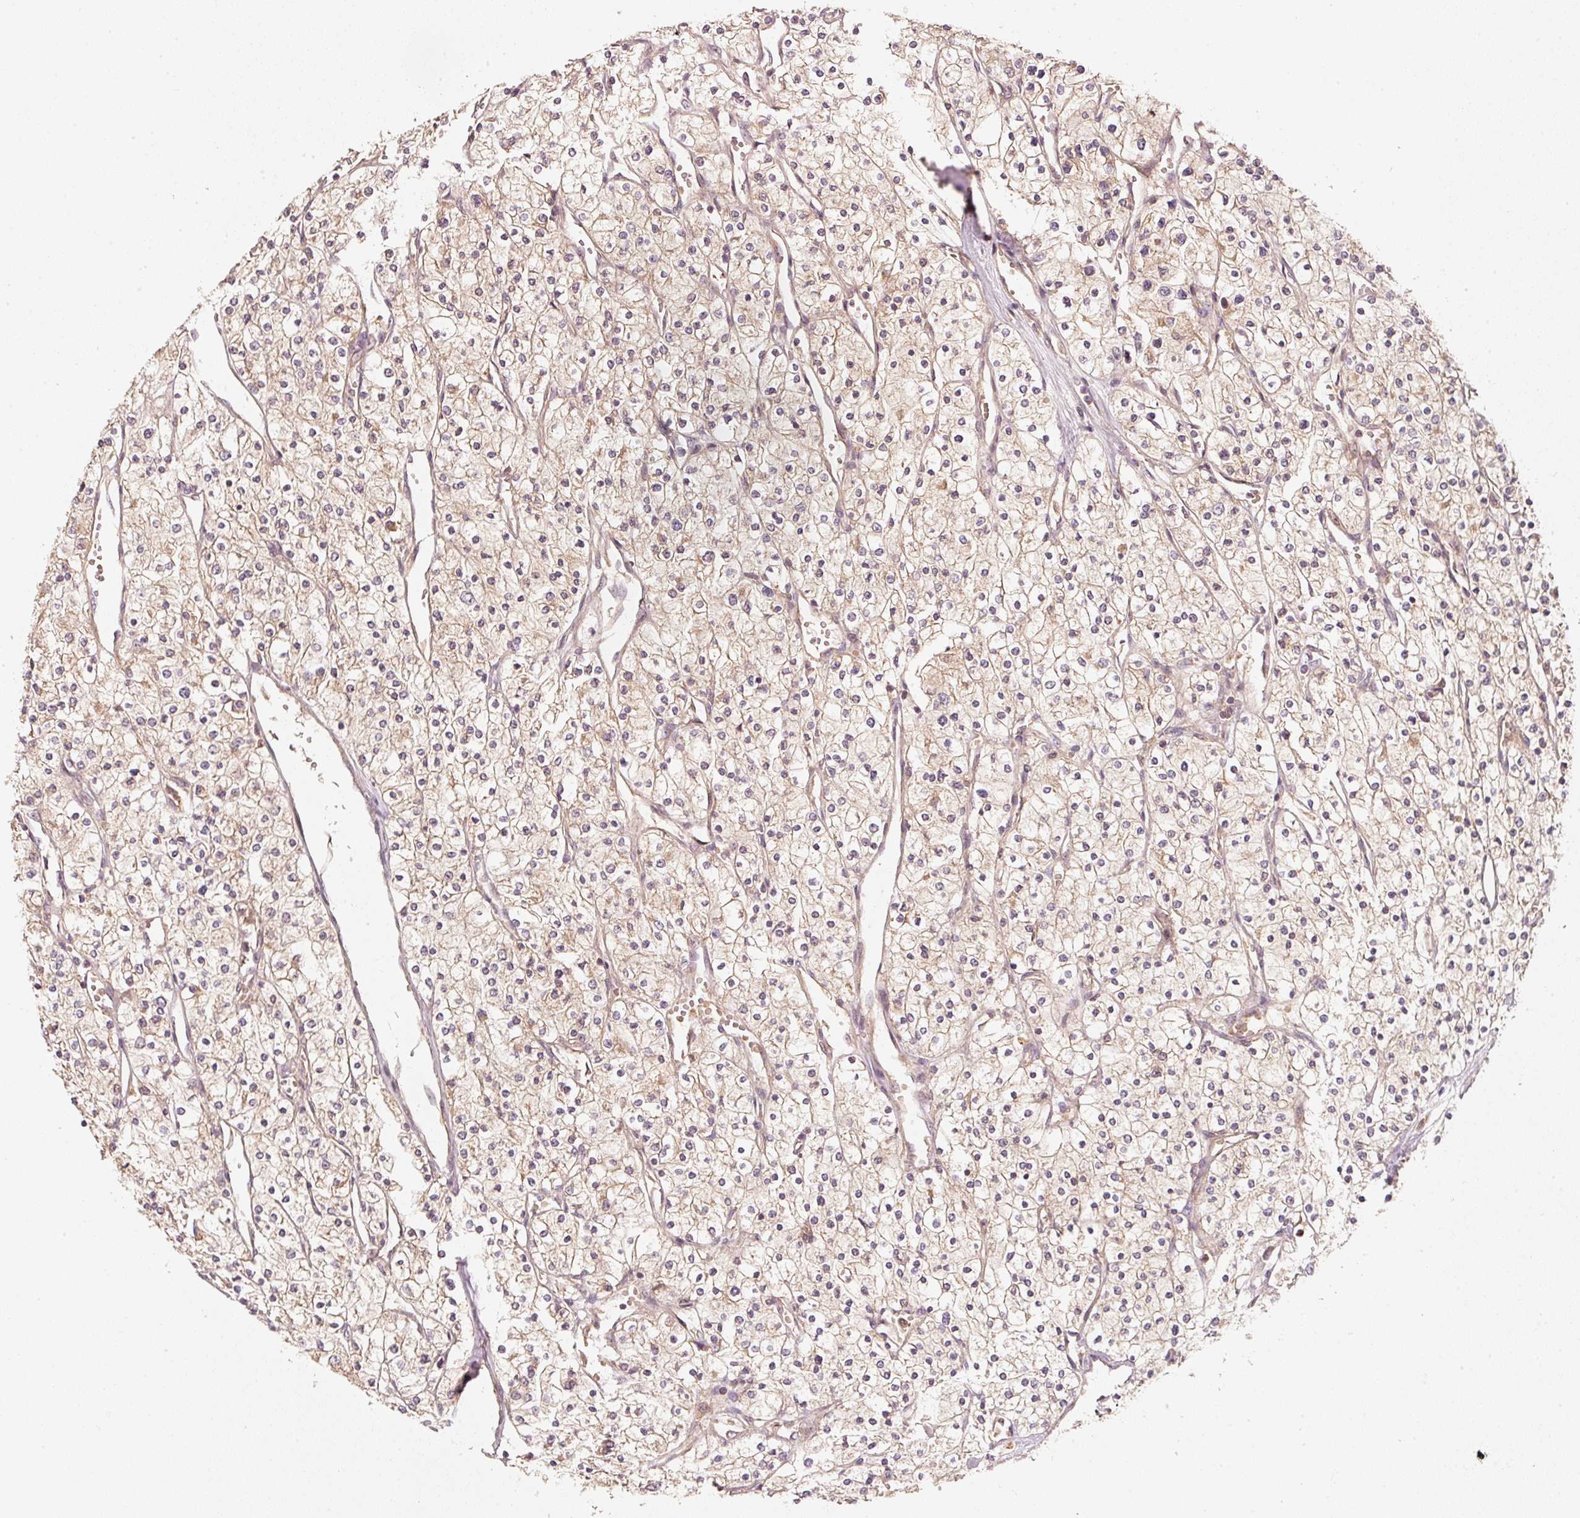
{"staining": {"intensity": "weak", "quantity": ">75%", "location": "cytoplasmic/membranous"}, "tissue": "renal cancer", "cell_type": "Tumor cells", "image_type": "cancer", "snomed": [{"axis": "morphology", "description": "Adenocarcinoma, NOS"}, {"axis": "topography", "description": "Kidney"}], "caption": "Protein expression analysis of human renal cancer (adenocarcinoma) reveals weak cytoplasmic/membranous staining in approximately >75% of tumor cells.", "gene": "RRAS2", "patient": {"sex": "male", "age": 80}}